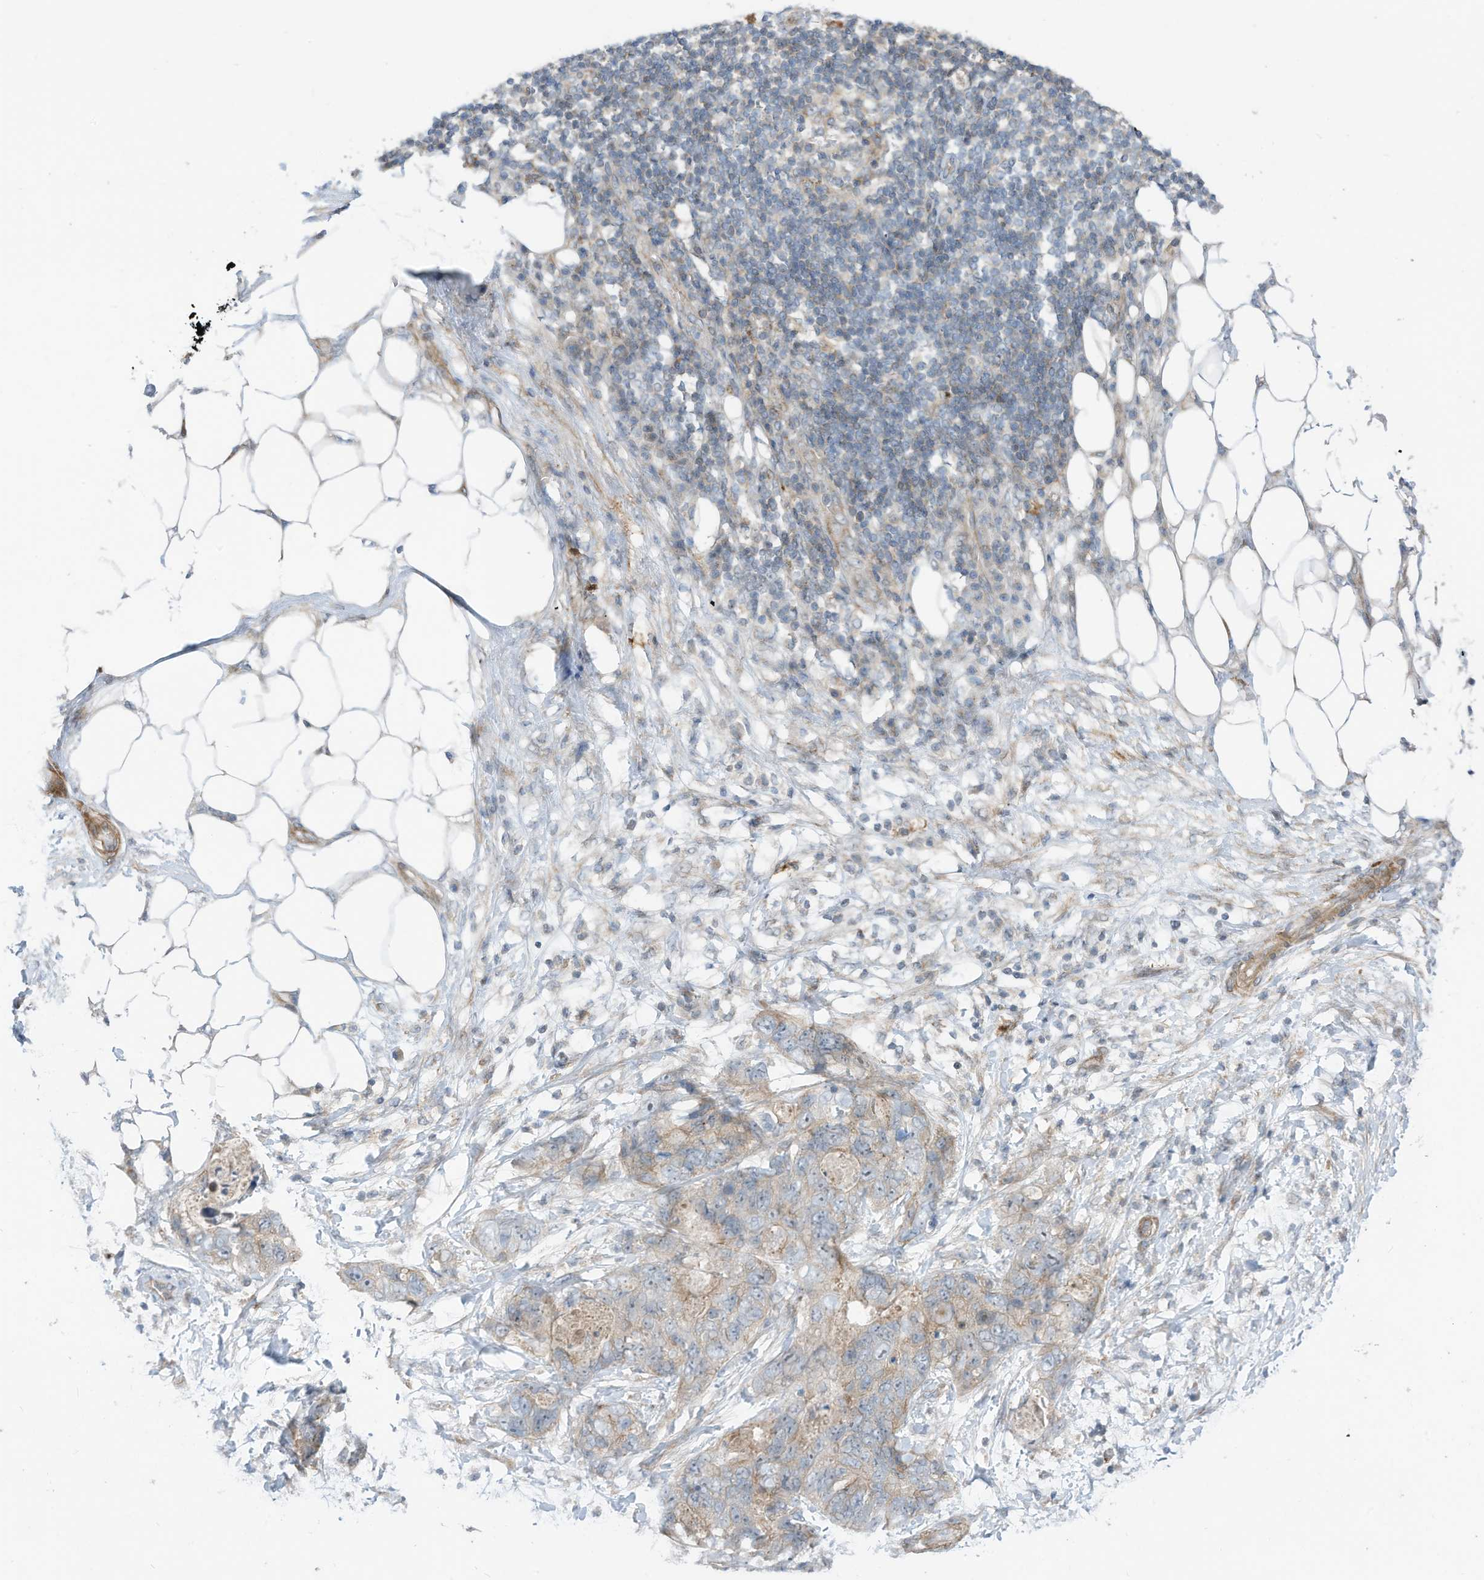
{"staining": {"intensity": "weak", "quantity": "<25%", "location": "cytoplasmic/membranous"}, "tissue": "stomach cancer", "cell_type": "Tumor cells", "image_type": "cancer", "snomed": [{"axis": "morphology", "description": "Adenocarcinoma, NOS"}, {"axis": "topography", "description": "Stomach"}], "caption": "Immunohistochemical staining of stomach cancer (adenocarcinoma) shows no significant positivity in tumor cells.", "gene": "GPATCH3", "patient": {"sex": "female", "age": 89}}